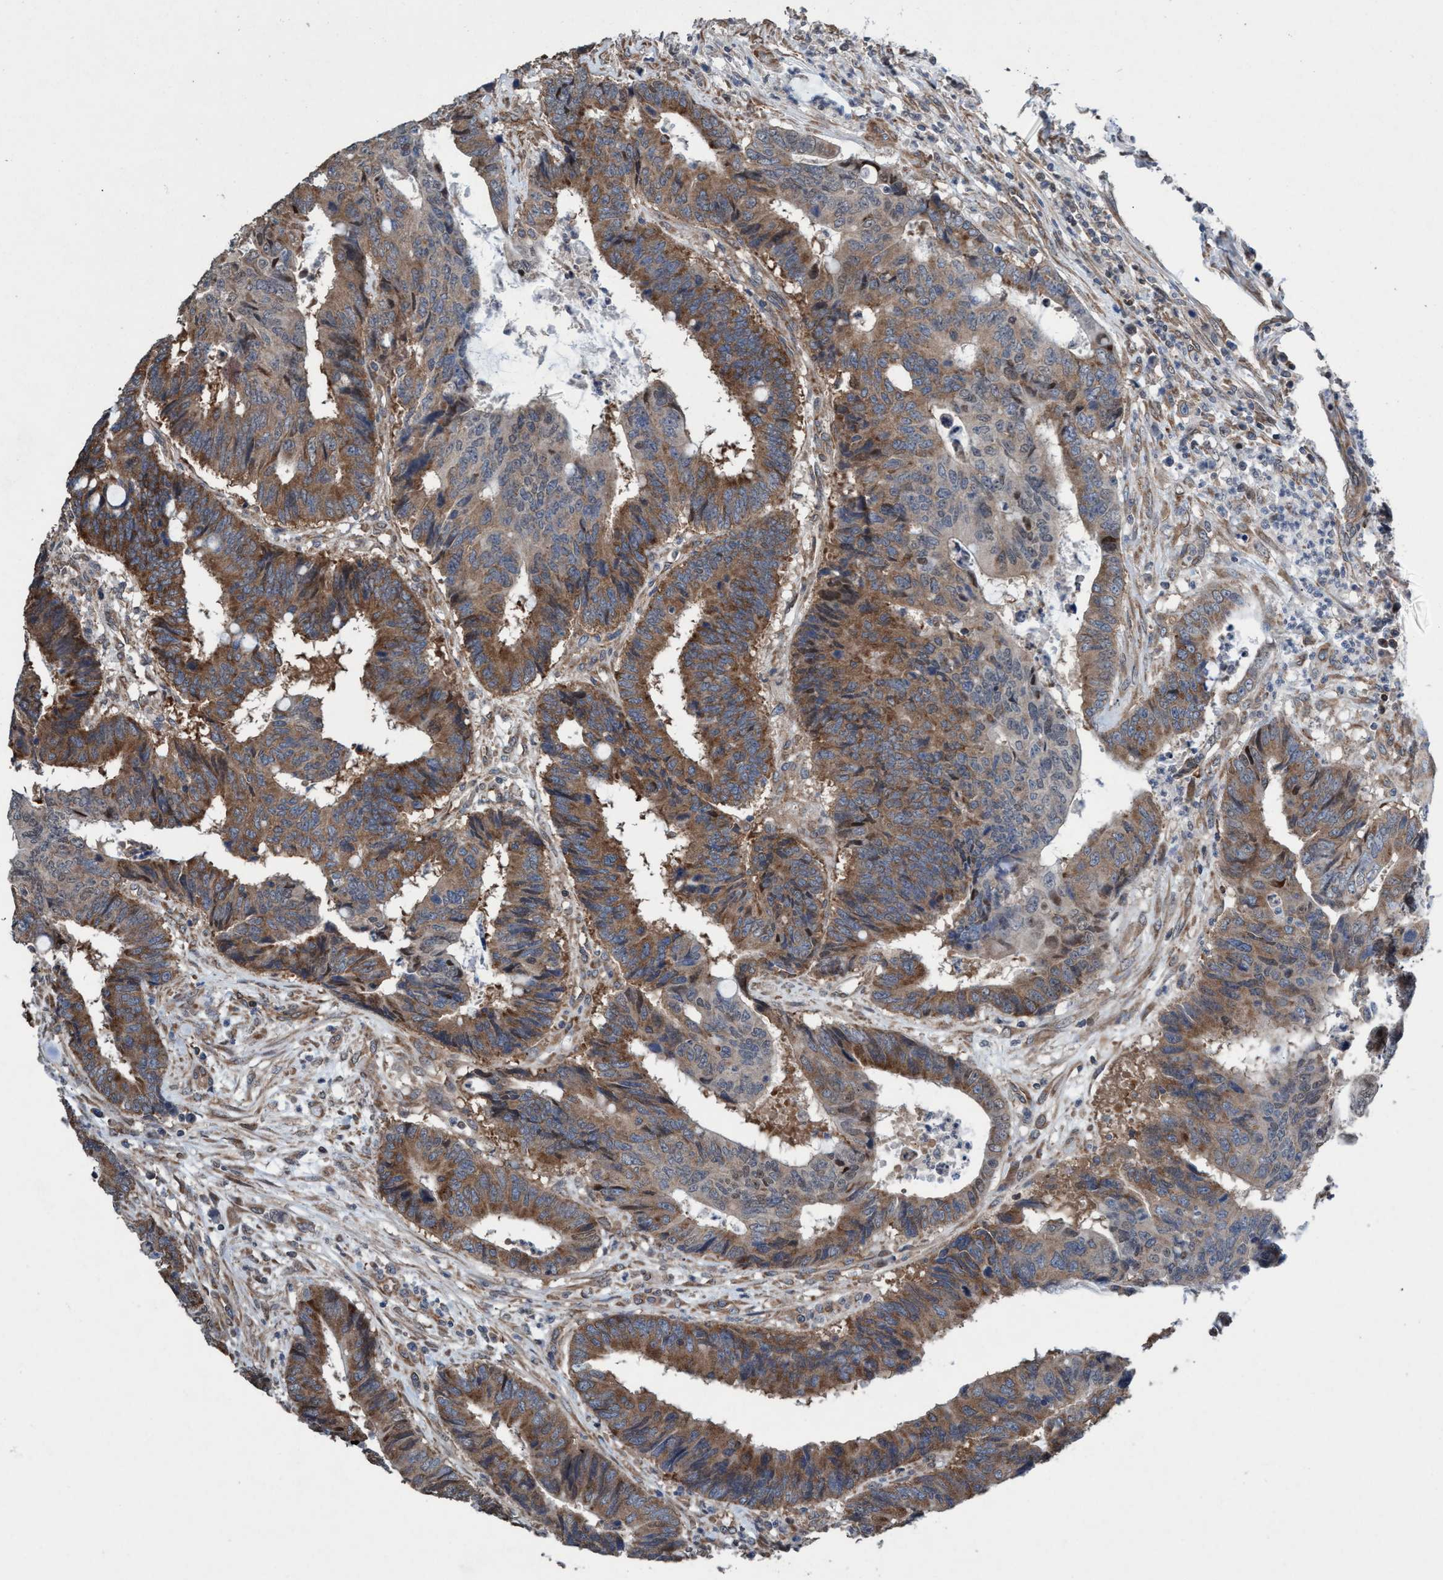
{"staining": {"intensity": "moderate", "quantity": ">75%", "location": "cytoplasmic/membranous"}, "tissue": "colorectal cancer", "cell_type": "Tumor cells", "image_type": "cancer", "snomed": [{"axis": "morphology", "description": "Adenocarcinoma, NOS"}, {"axis": "topography", "description": "Rectum"}], "caption": "DAB immunohistochemical staining of human colorectal adenocarcinoma shows moderate cytoplasmic/membranous protein expression in about >75% of tumor cells.", "gene": "METAP2", "patient": {"sex": "male", "age": 84}}